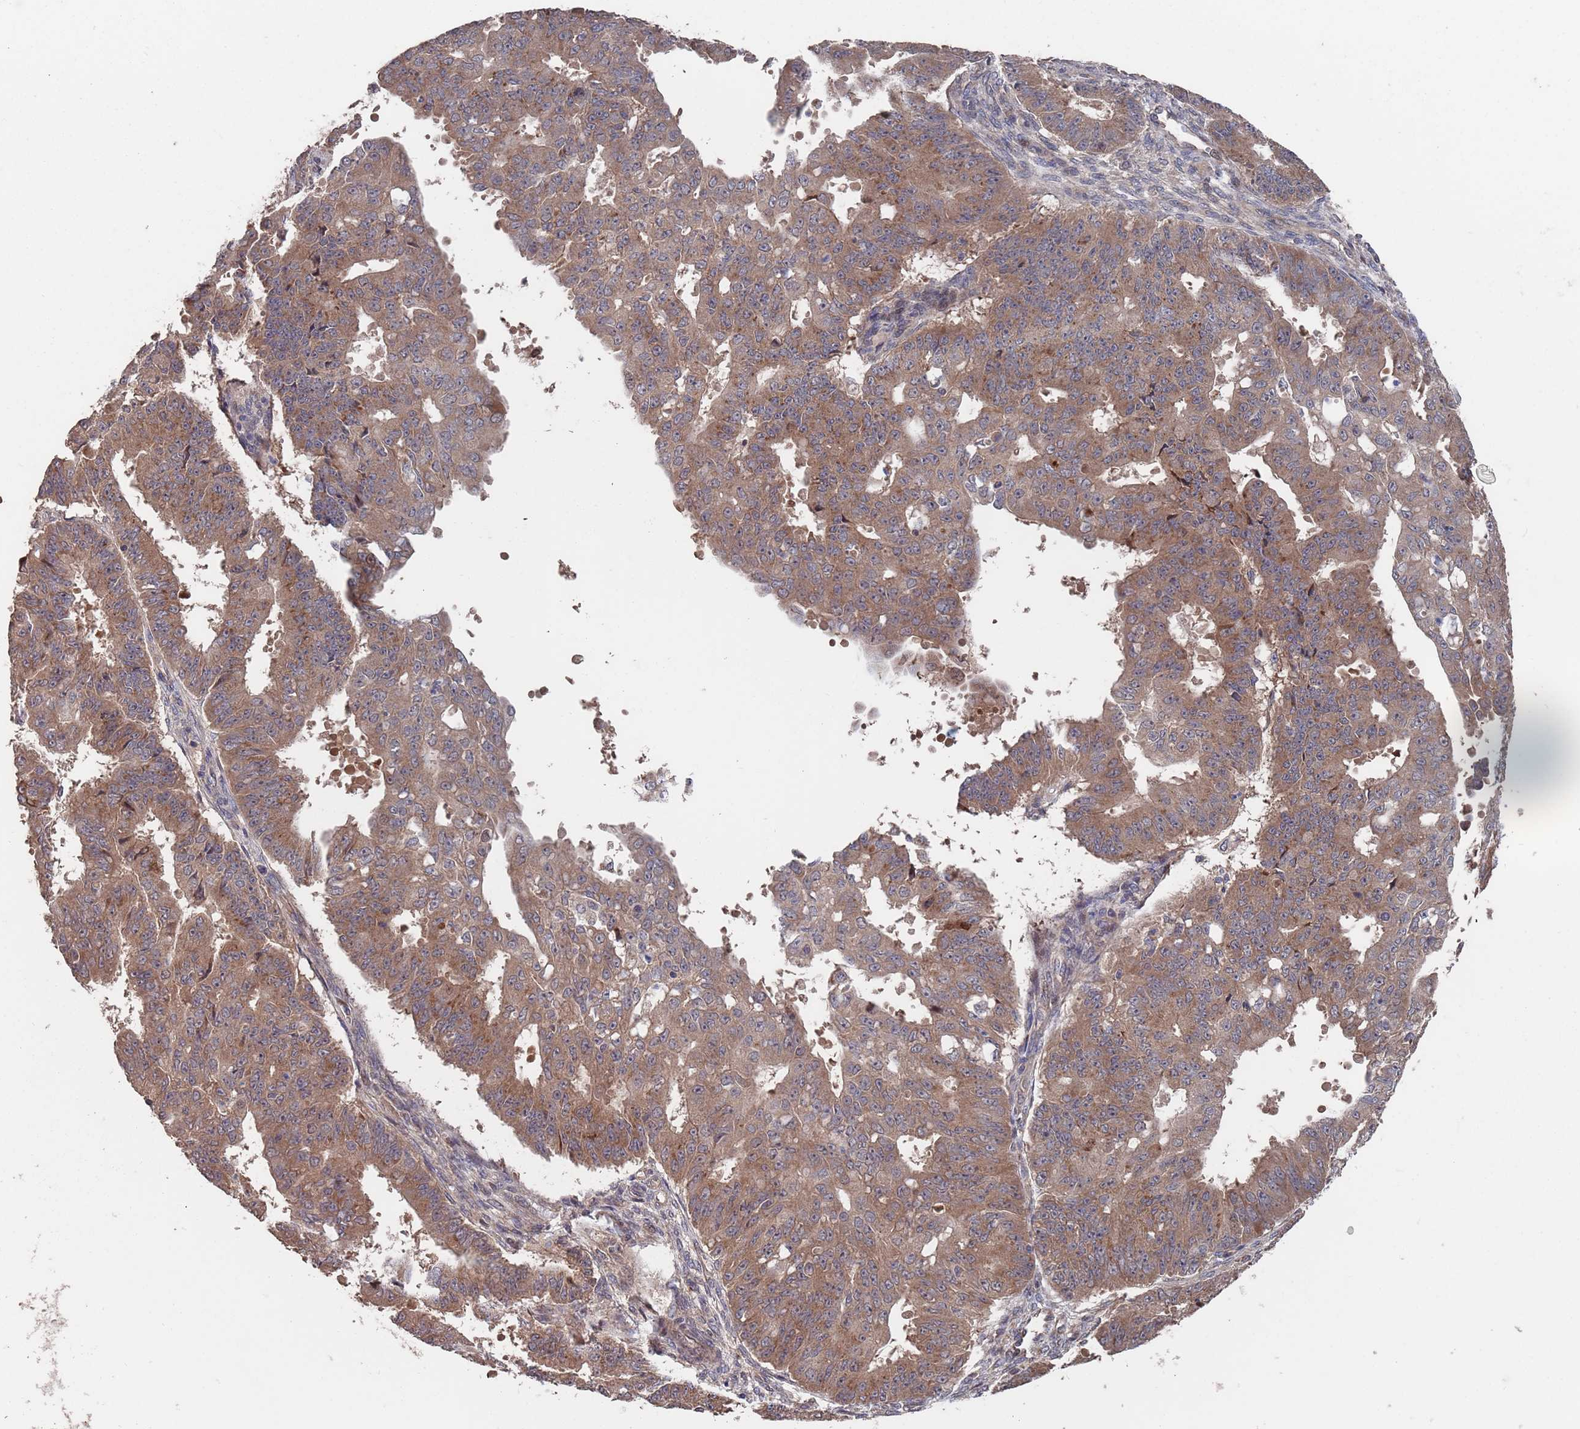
{"staining": {"intensity": "moderate", "quantity": ">75%", "location": "cytoplasmic/membranous"}, "tissue": "ovarian cancer", "cell_type": "Tumor cells", "image_type": "cancer", "snomed": [{"axis": "morphology", "description": "Carcinoma, endometroid"}, {"axis": "topography", "description": "Appendix"}, {"axis": "topography", "description": "Ovary"}], "caption": "Immunohistochemistry of human ovarian cancer (endometroid carcinoma) displays medium levels of moderate cytoplasmic/membranous staining in approximately >75% of tumor cells.", "gene": "UNC45A", "patient": {"sex": "female", "age": 42}}